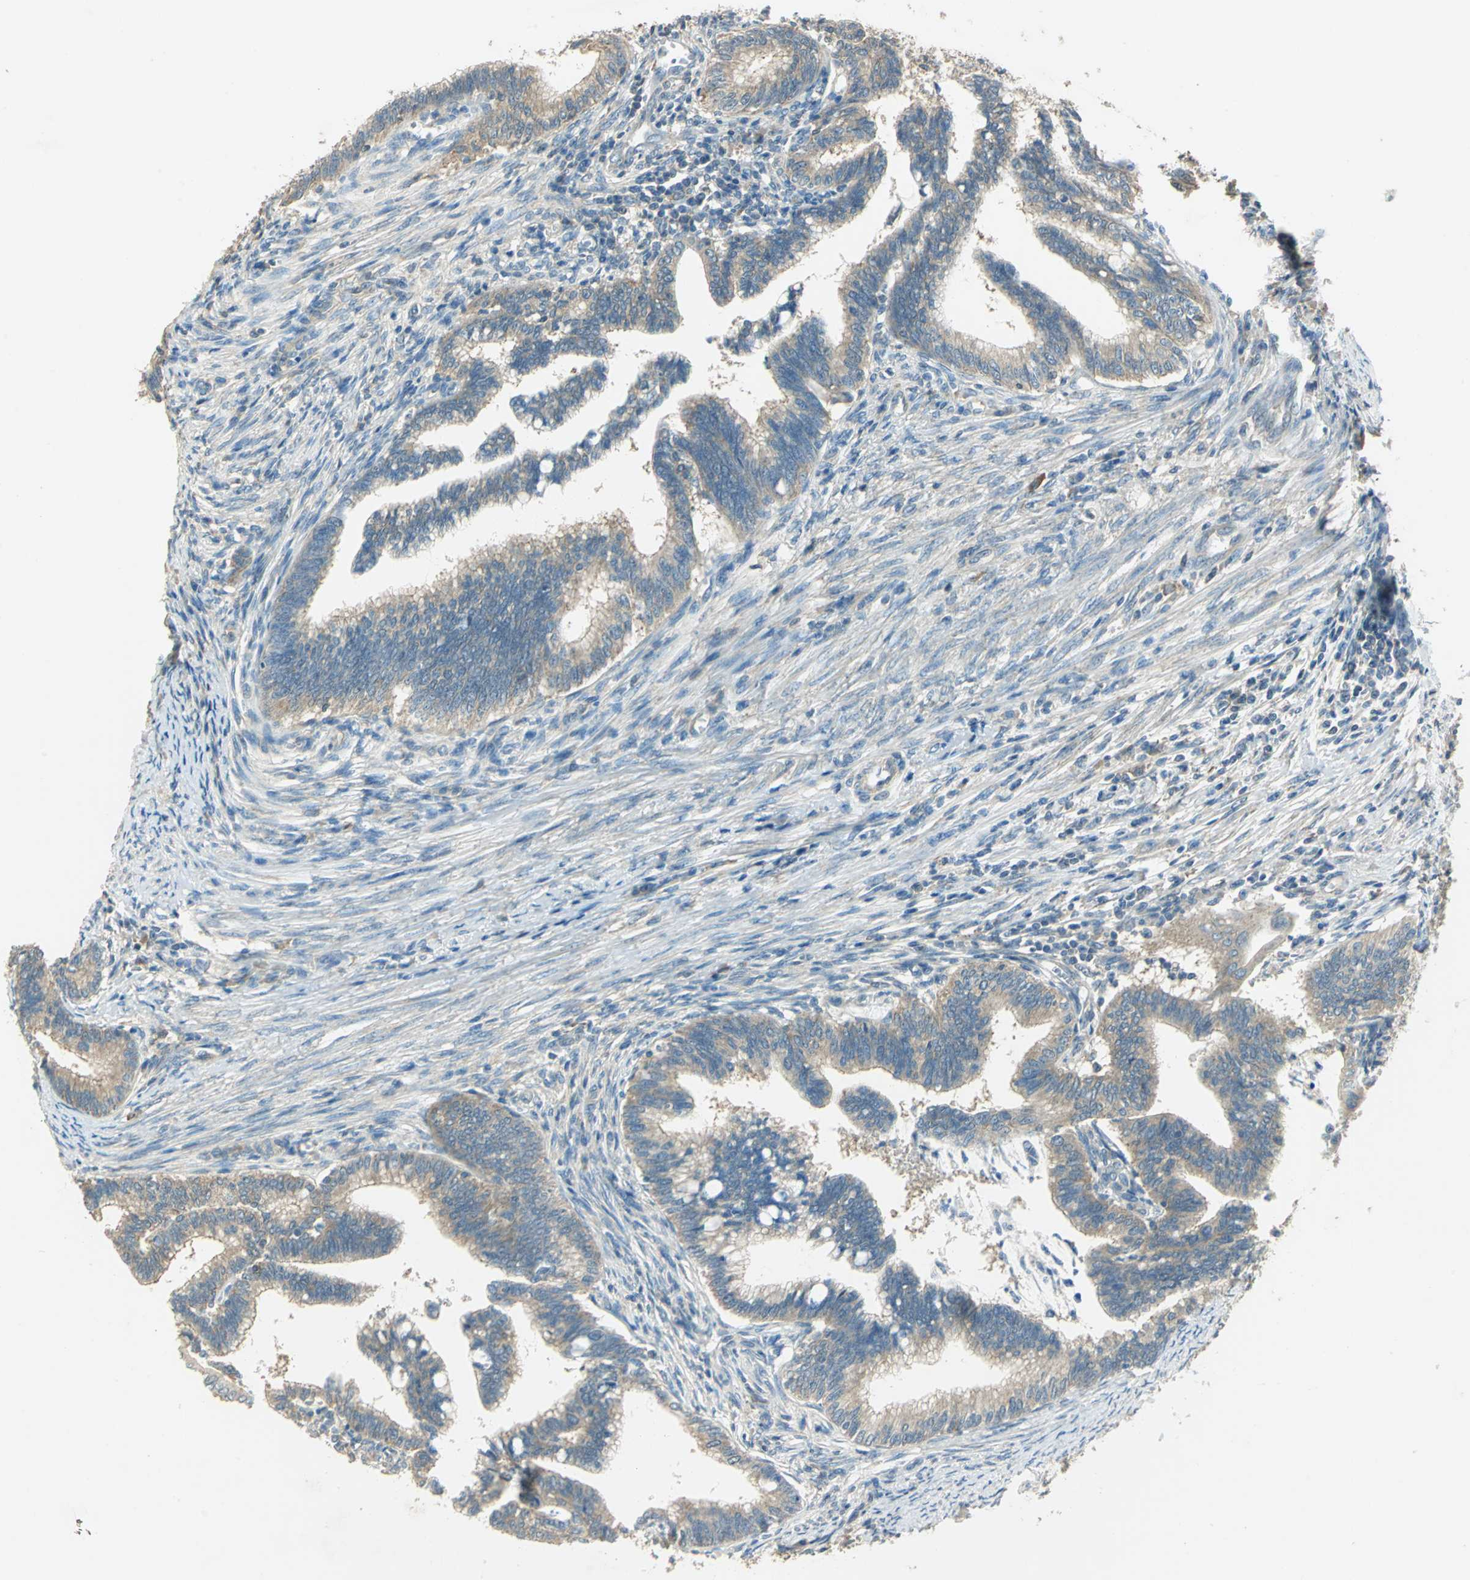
{"staining": {"intensity": "moderate", "quantity": ">75%", "location": "cytoplasmic/membranous"}, "tissue": "cervical cancer", "cell_type": "Tumor cells", "image_type": "cancer", "snomed": [{"axis": "morphology", "description": "Adenocarcinoma, NOS"}, {"axis": "topography", "description": "Cervix"}], "caption": "Protein expression analysis of human cervical cancer reveals moderate cytoplasmic/membranous positivity in approximately >75% of tumor cells.", "gene": "SHC2", "patient": {"sex": "female", "age": 36}}